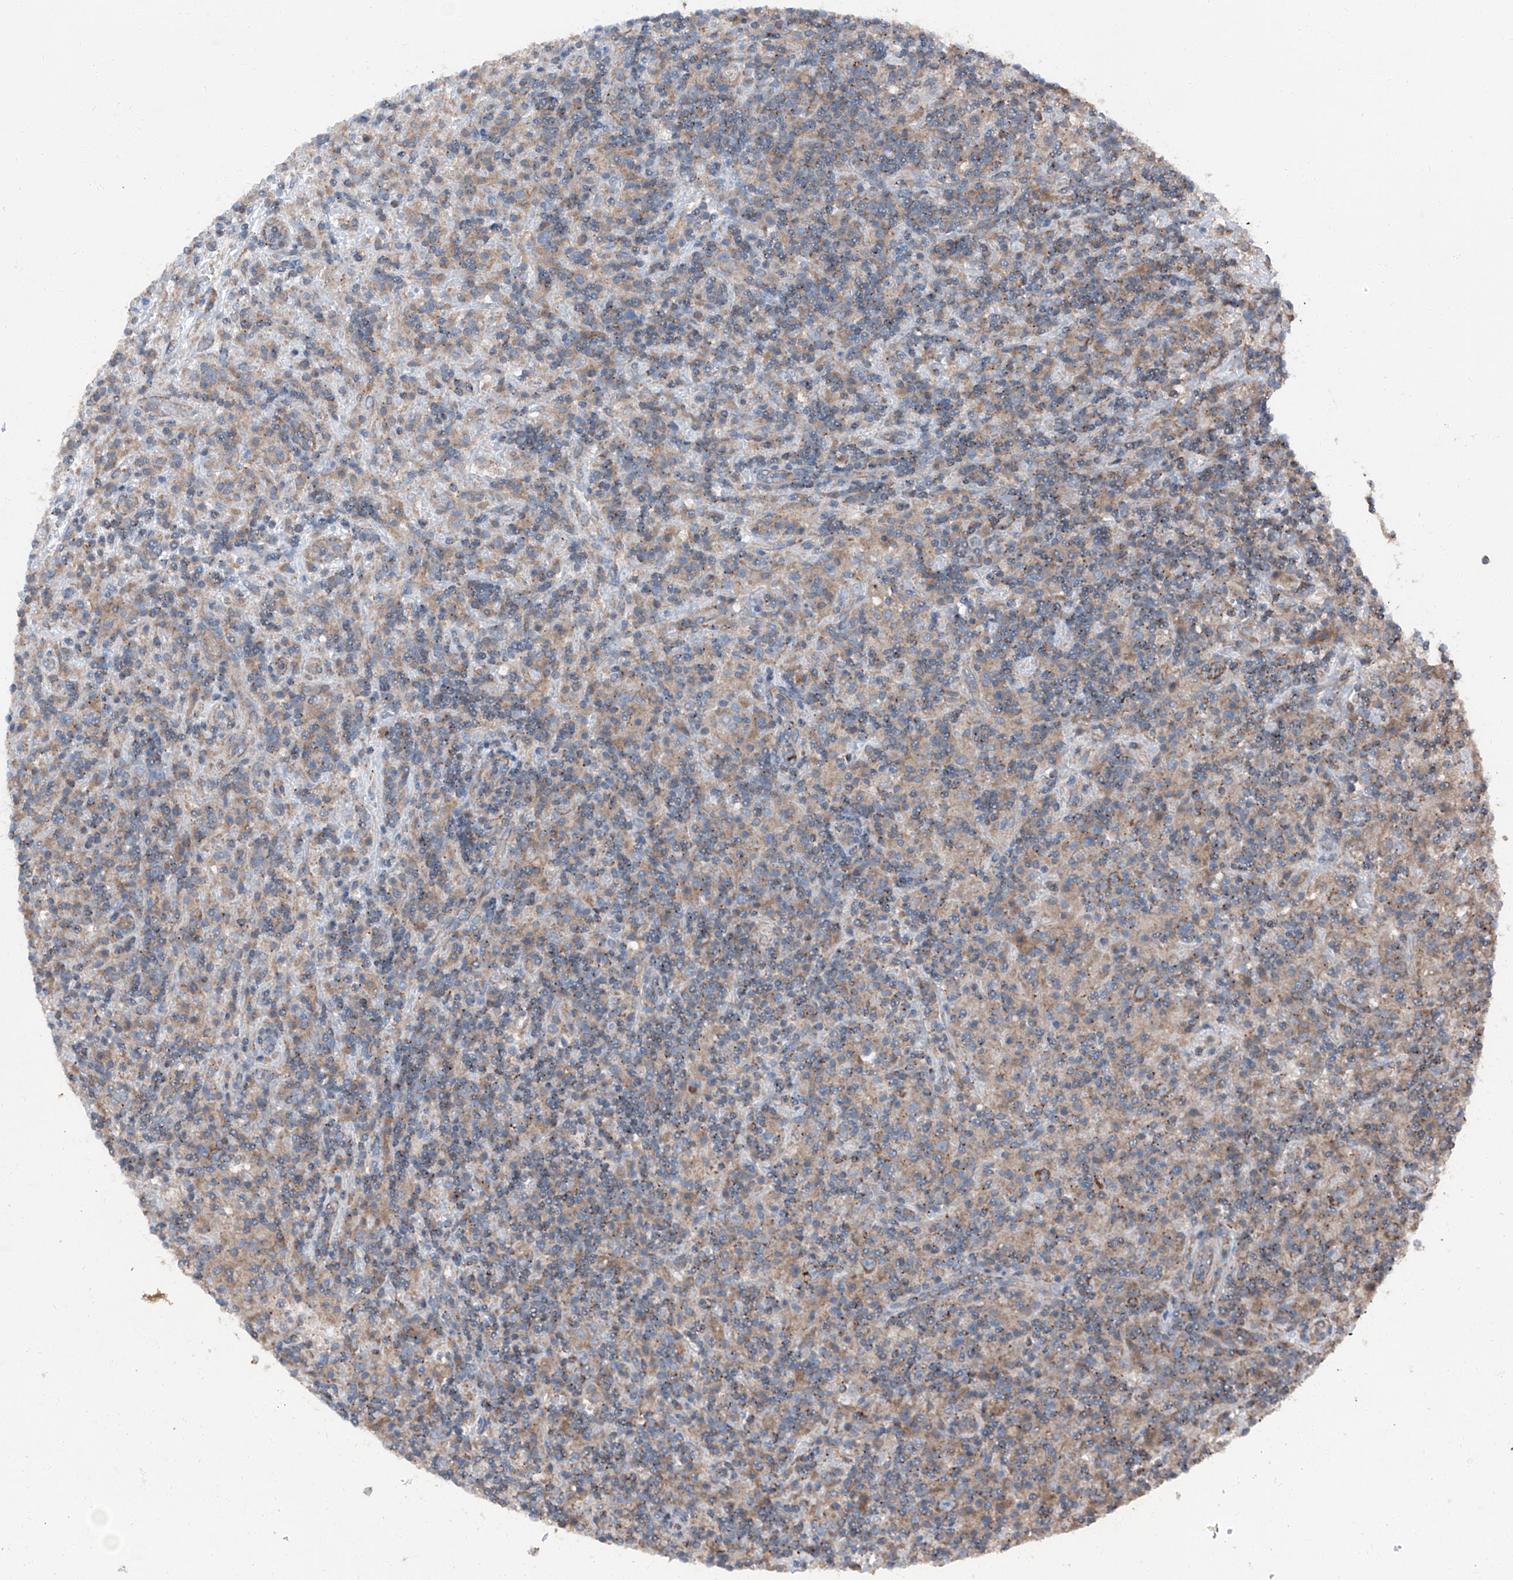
{"staining": {"intensity": "negative", "quantity": "none", "location": "none"}, "tissue": "lymphoma", "cell_type": "Tumor cells", "image_type": "cancer", "snomed": [{"axis": "morphology", "description": "Hodgkin's disease, NOS"}, {"axis": "topography", "description": "Lymph node"}], "caption": "A photomicrograph of Hodgkin's disease stained for a protein exhibits no brown staining in tumor cells.", "gene": "GPR142", "patient": {"sex": "male", "age": 70}}